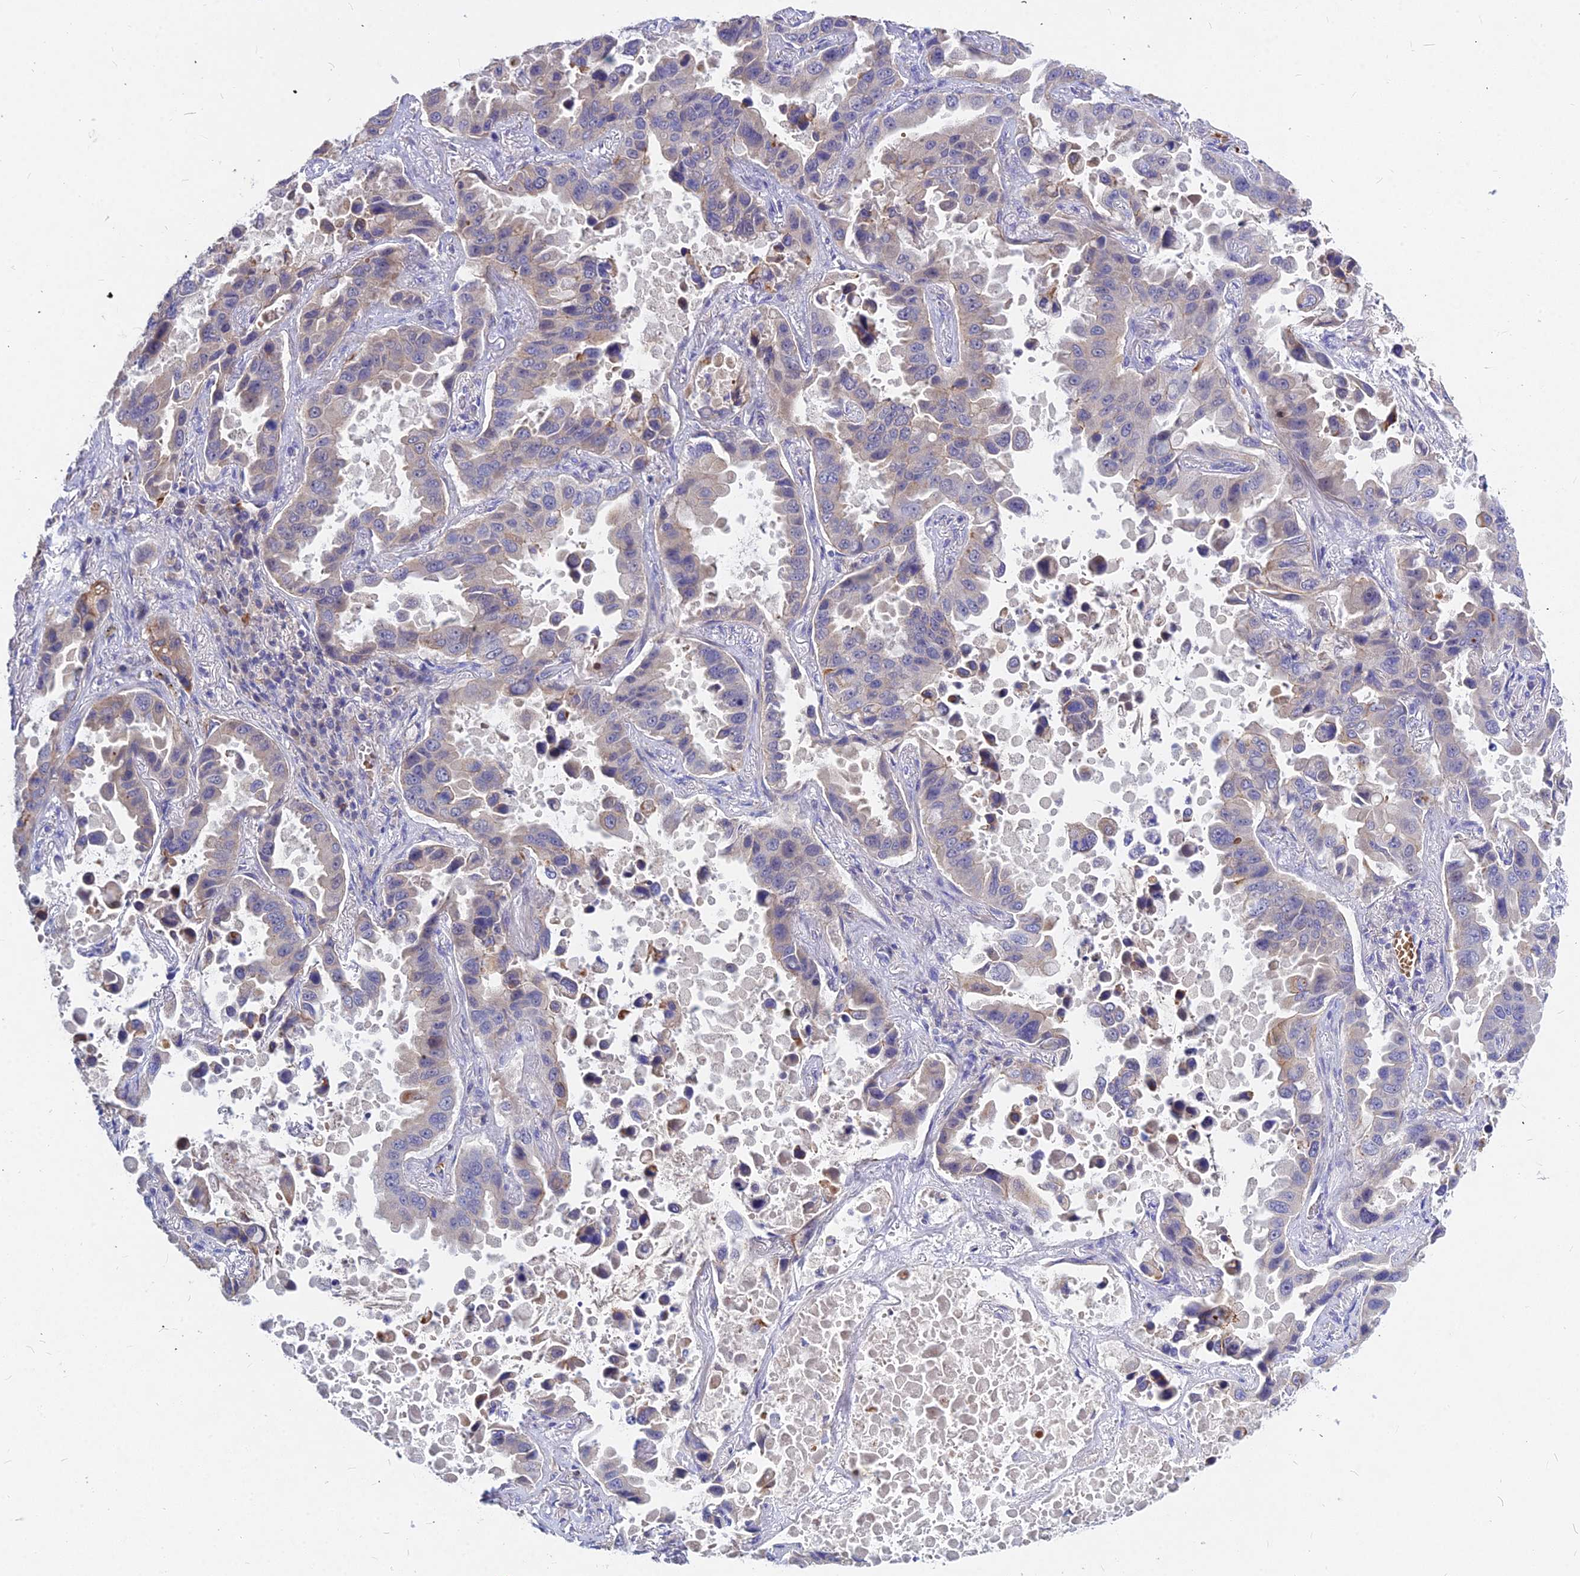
{"staining": {"intensity": "moderate", "quantity": "<25%", "location": "cytoplasmic/membranous"}, "tissue": "lung cancer", "cell_type": "Tumor cells", "image_type": "cancer", "snomed": [{"axis": "morphology", "description": "Adenocarcinoma, NOS"}, {"axis": "topography", "description": "Lung"}], "caption": "A high-resolution photomicrograph shows immunohistochemistry staining of lung cancer, which shows moderate cytoplasmic/membranous expression in about <25% of tumor cells.", "gene": "DMRTA1", "patient": {"sex": "male", "age": 64}}